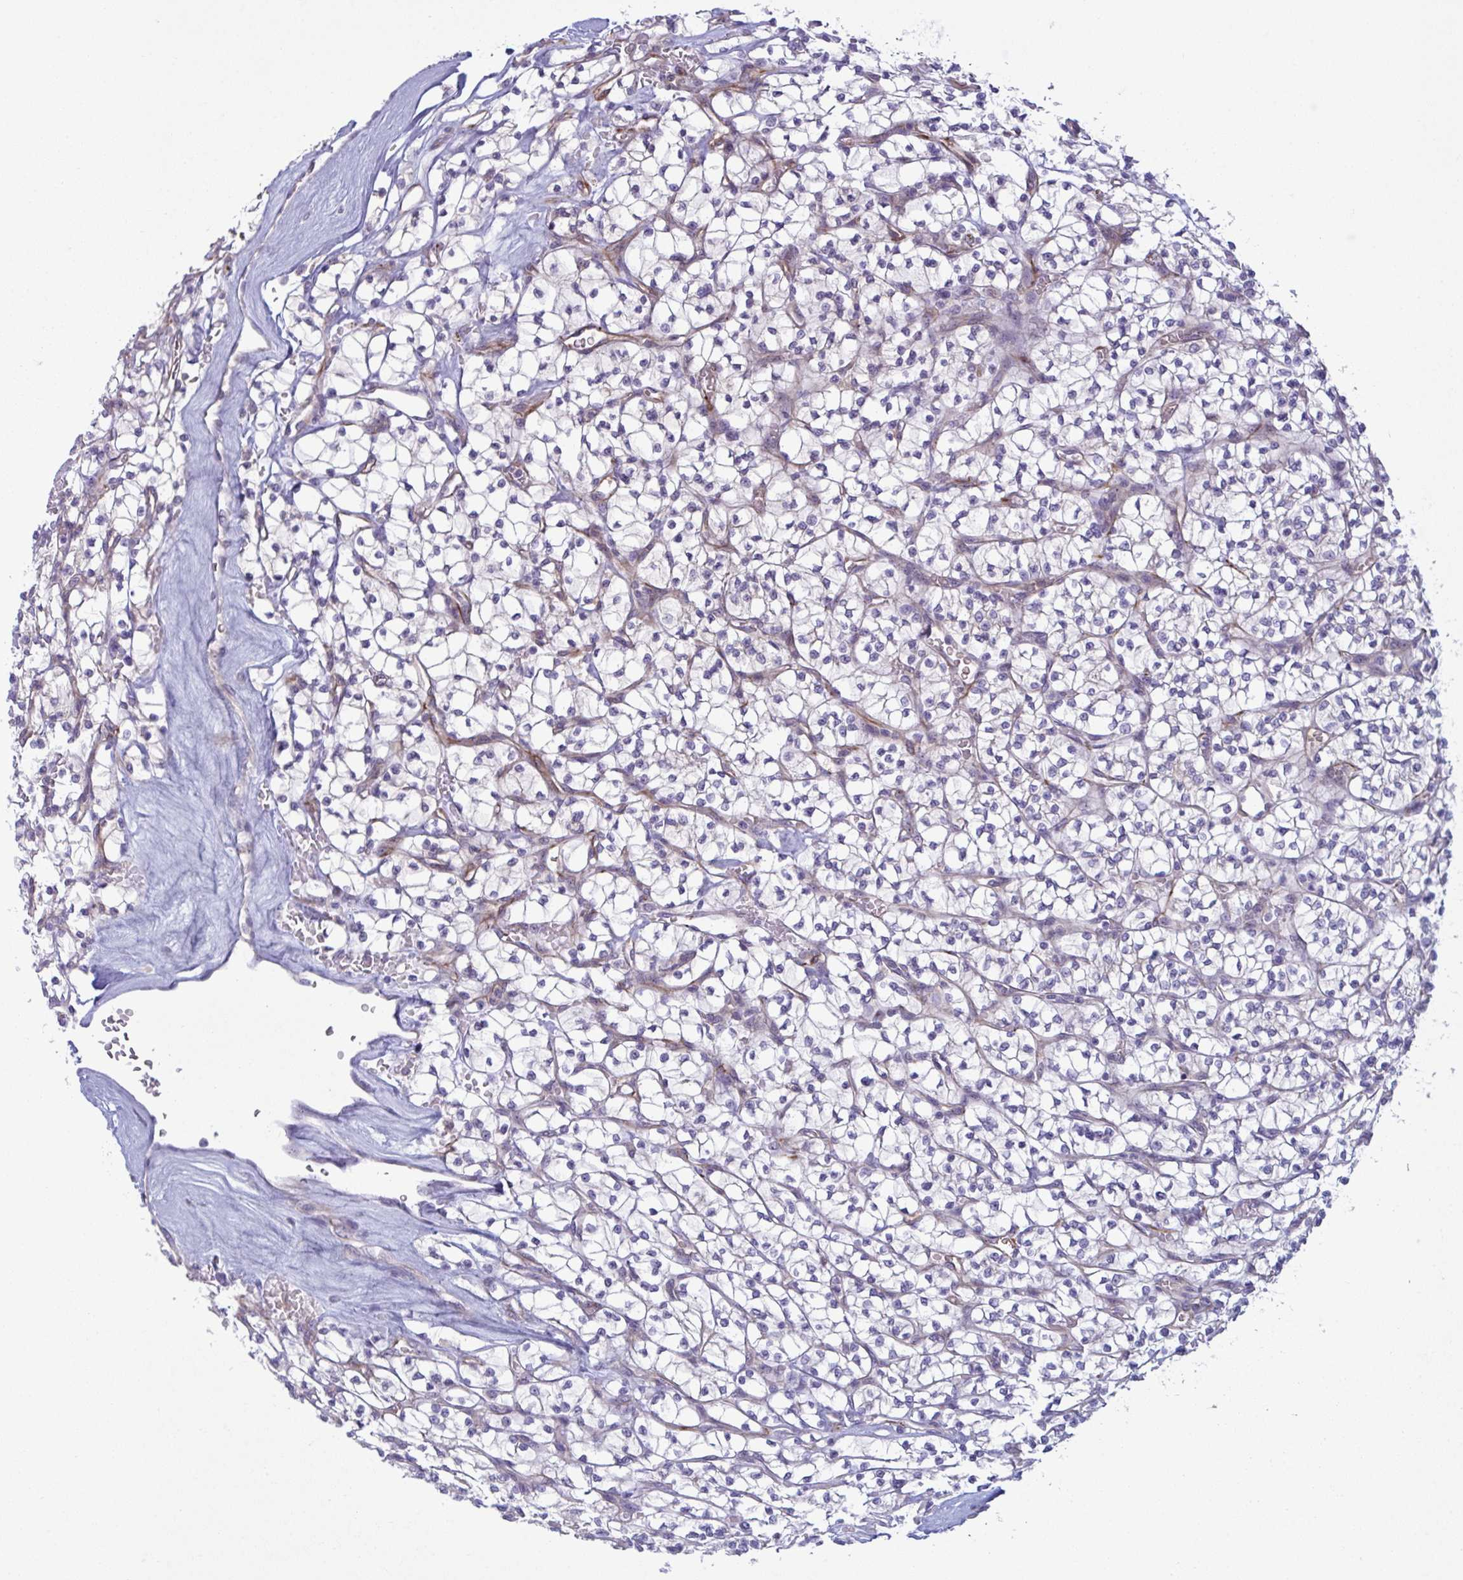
{"staining": {"intensity": "negative", "quantity": "none", "location": "none"}, "tissue": "renal cancer", "cell_type": "Tumor cells", "image_type": "cancer", "snomed": [{"axis": "morphology", "description": "Adenocarcinoma, NOS"}, {"axis": "topography", "description": "Kidney"}], "caption": "The micrograph shows no significant expression in tumor cells of renal cancer (adenocarcinoma).", "gene": "PRRT4", "patient": {"sex": "female", "age": 64}}